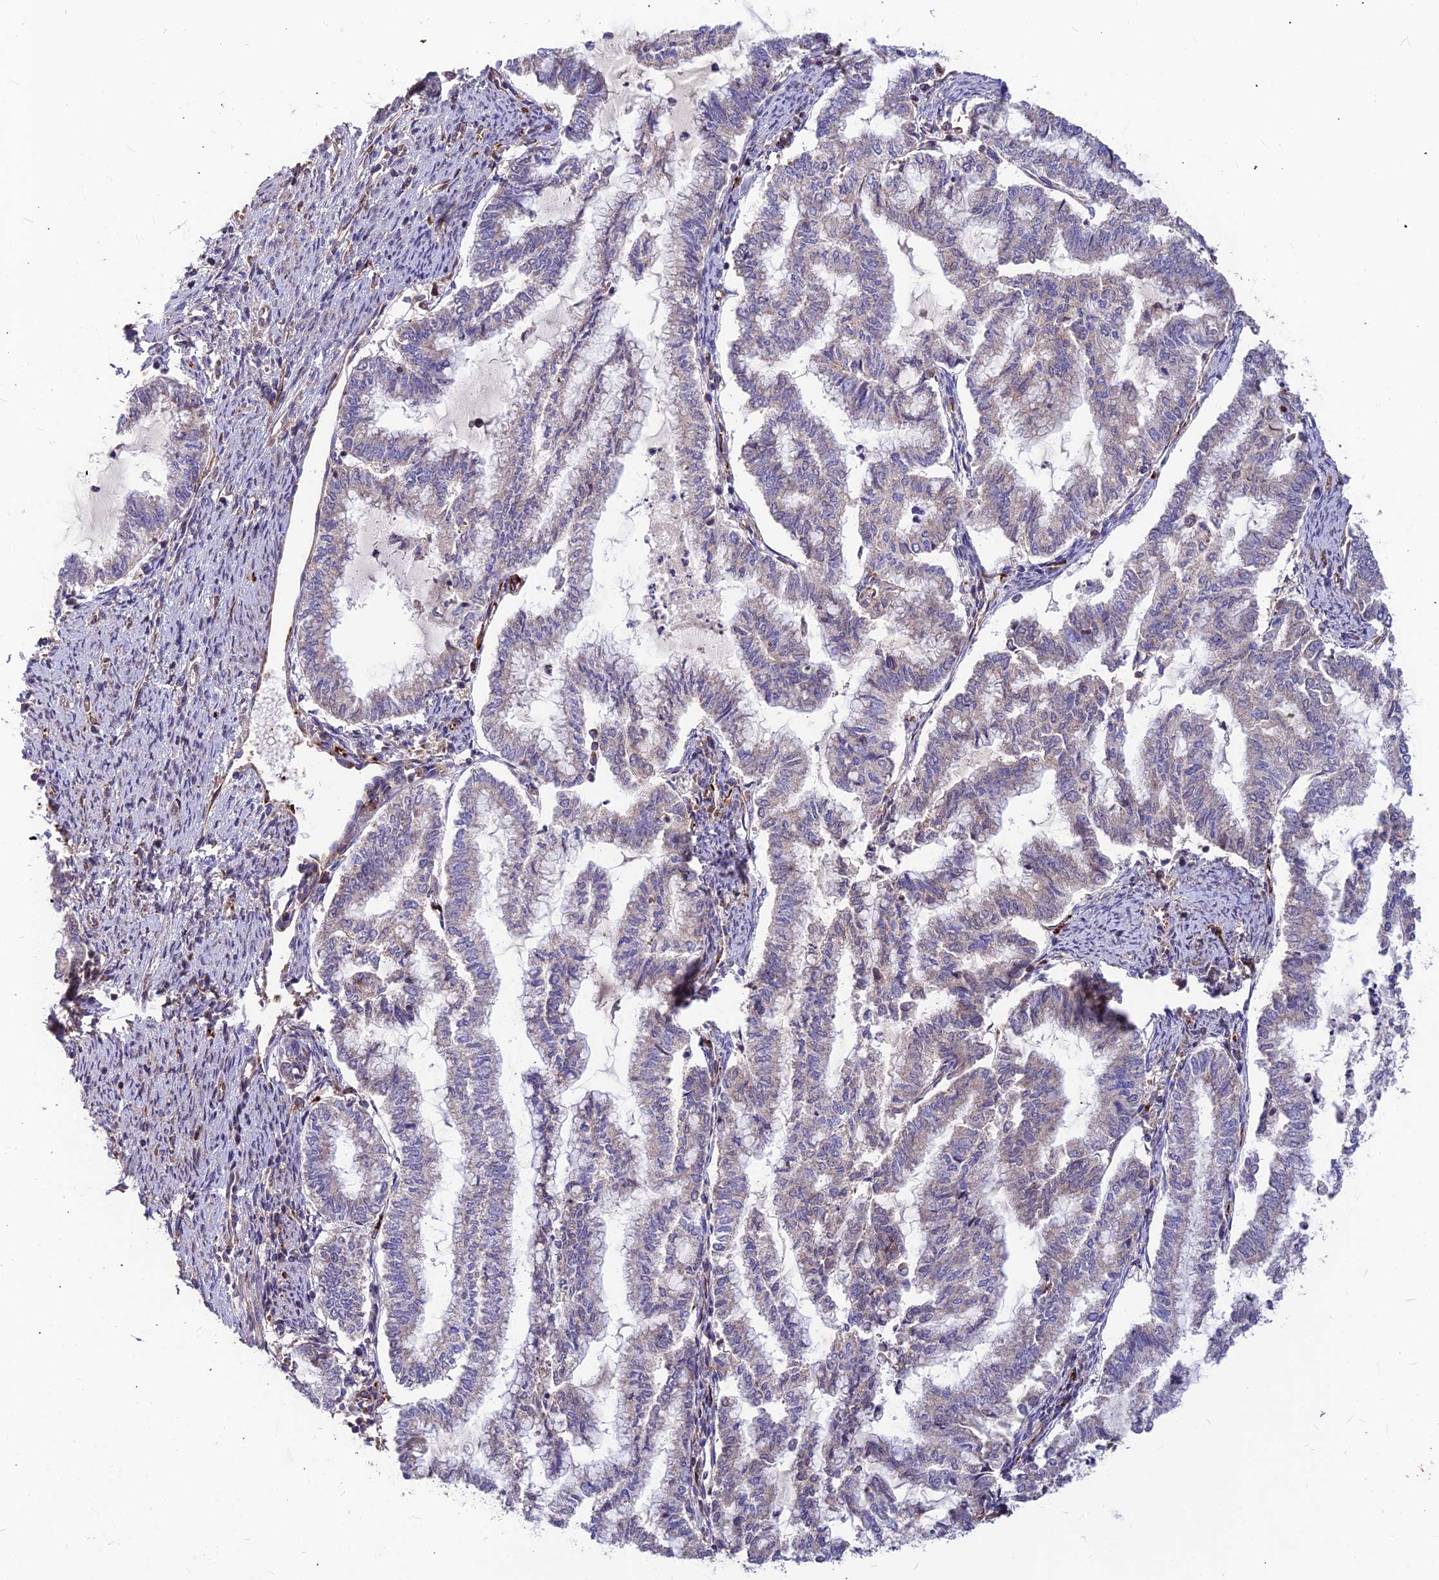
{"staining": {"intensity": "negative", "quantity": "none", "location": "none"}, "tissue": "endometrial cancer", "cell_type": "Tumor cells", "image_type": "cancer", "snomed": [{"axis": "morphology", "description": "Adenocarcinoma, NOS"}, {"axis": "topography", "description": "Endometrium"}], "caption": "Tumor cells are negative for protein expression in human endometrial adenocarcinoma.", "gene": "ASPHD1", "patient": {"sex": "female", "age": 79}}